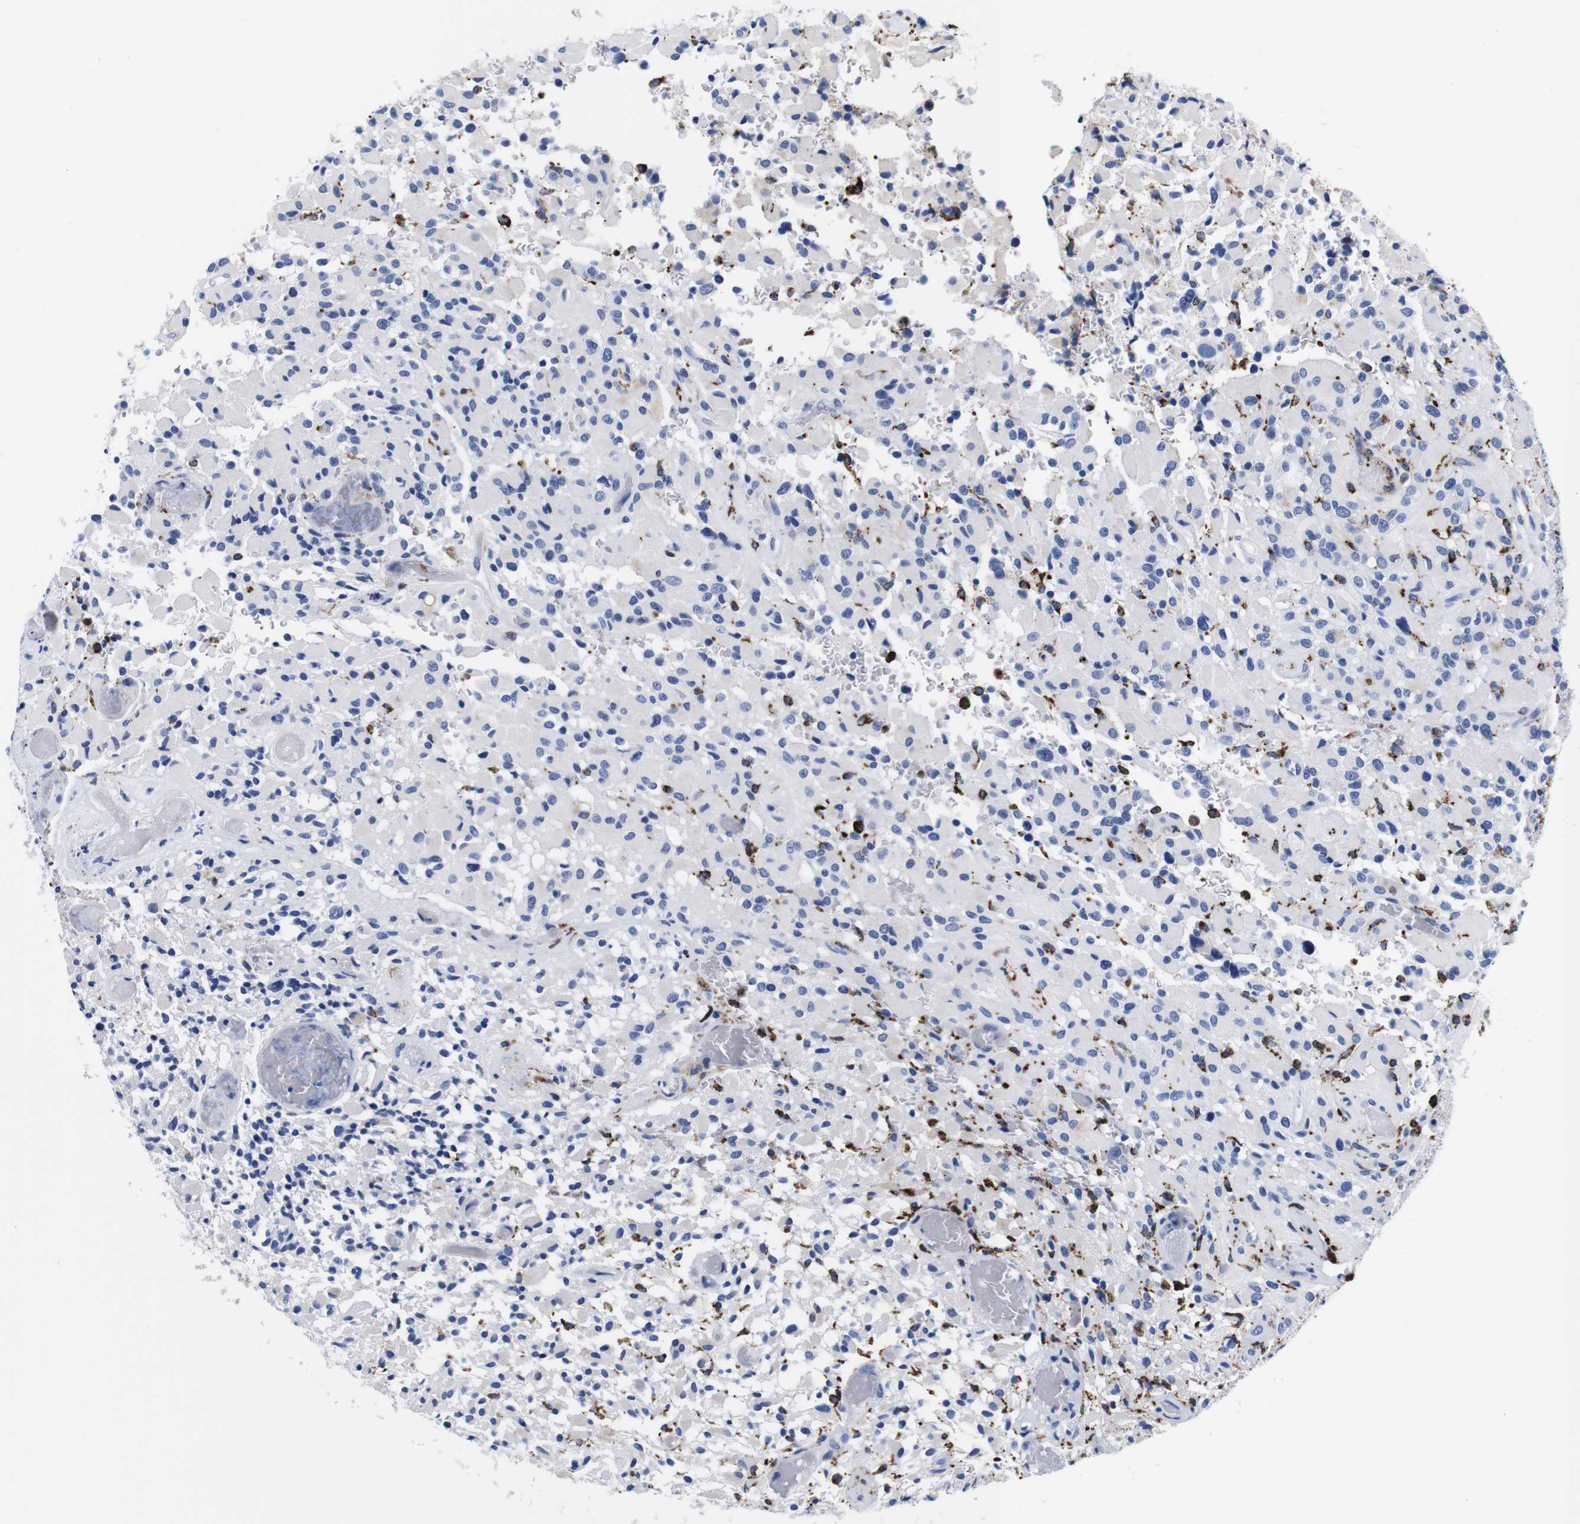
{"staining": {"intensity": "negative", "quantity": "none", "location": "none"}, "tissue": "glioma", "cell_type": "Tumor cells", "image_type": "cancer", "snomed": [{"axis": "morphology", "description": "Glioma, malignant, High grade"}, {"axis": "topography", "description": "Brain"}], "caption": "Immunohistochemical staining of malignant glioma (high-grade) exhibits no significant positivity in tumor cells.", "gene": "HLA-DMB", "patient": {"sex": "male", "age": 71}}